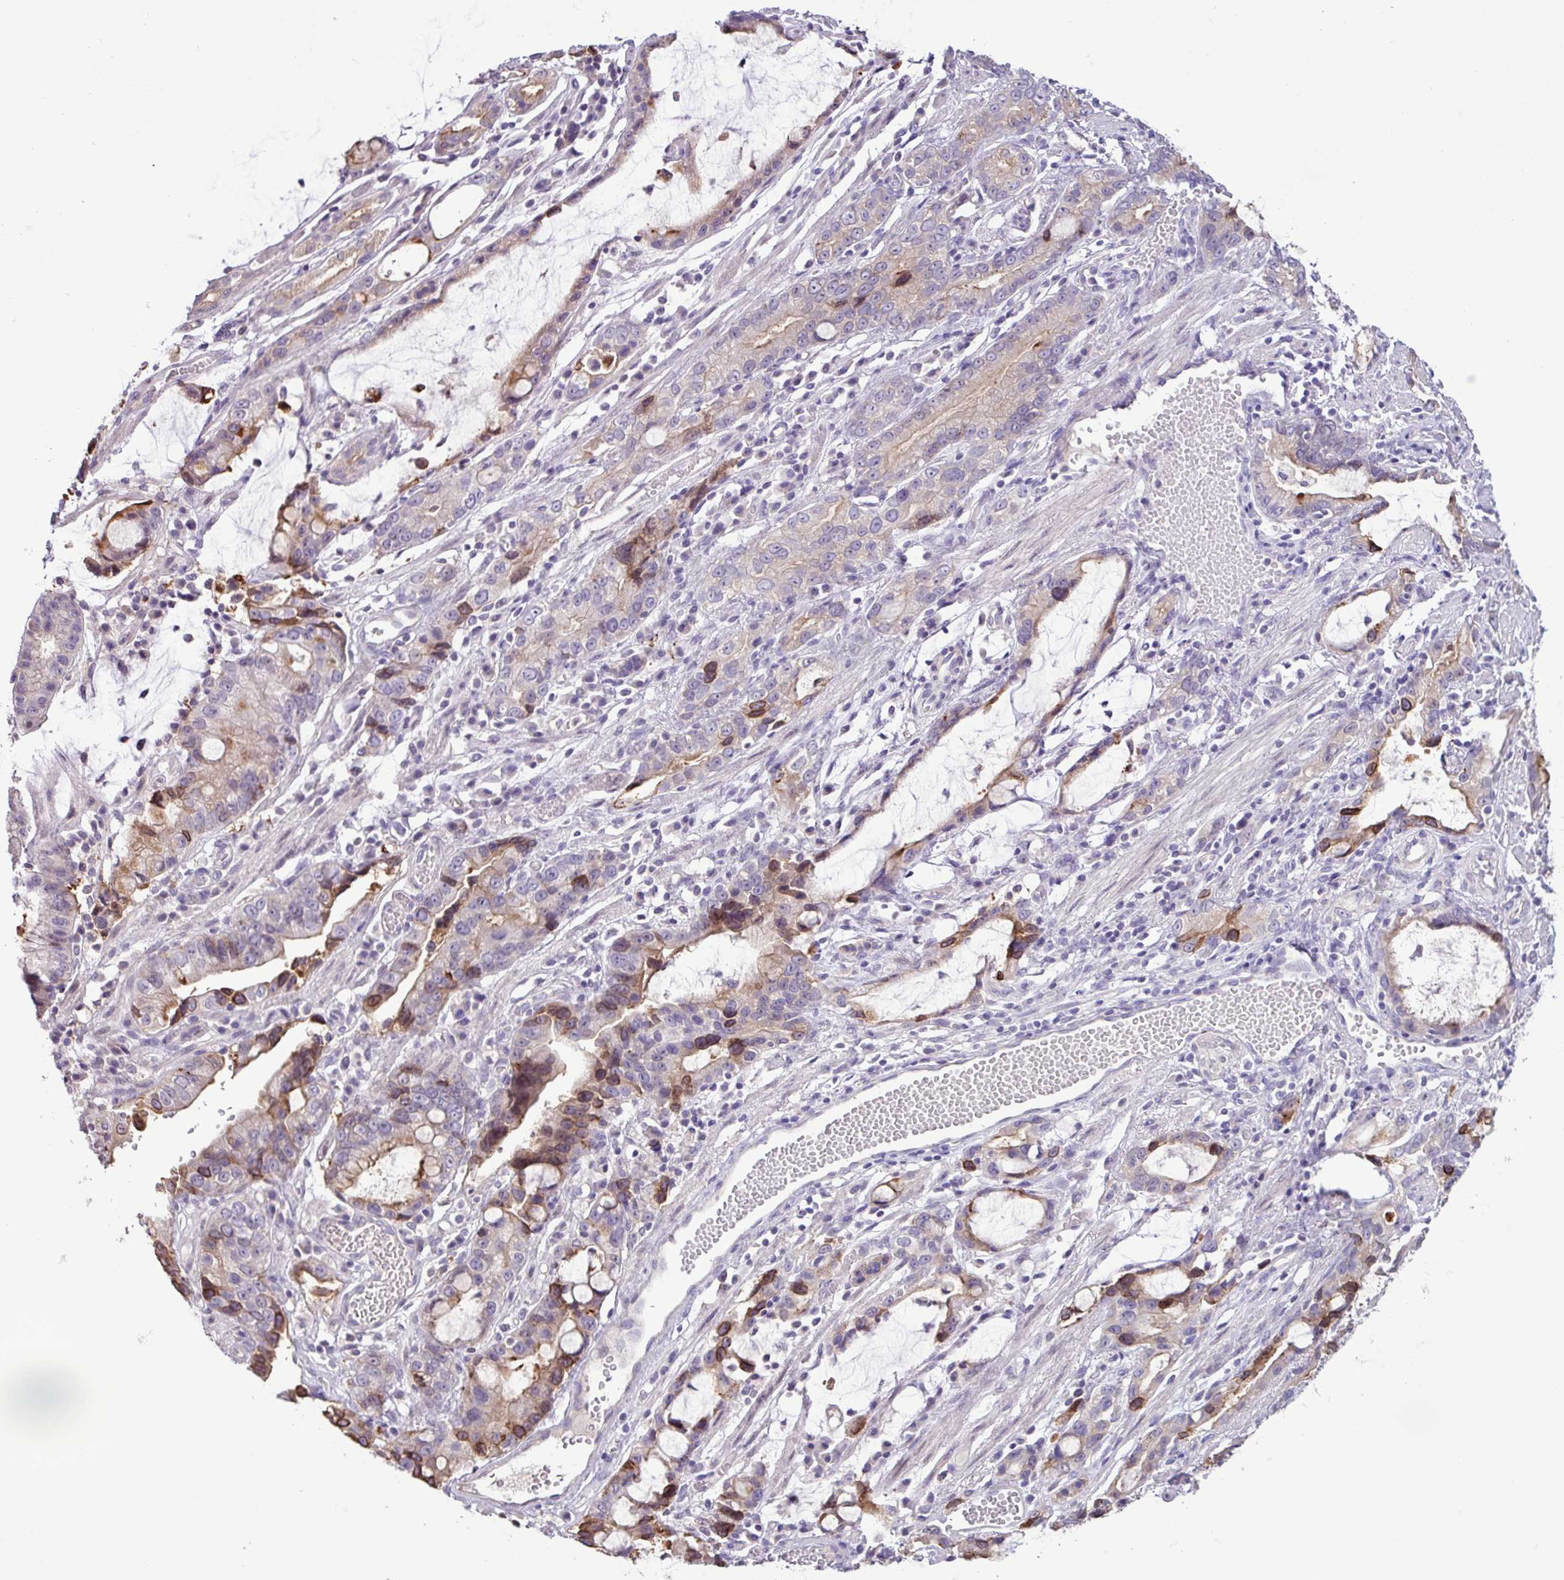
{"staining": {"intensity": "strong", "quantity": "<25%", "location": "cytoplasmic/membranous"}, "tissue": "stomach cancer", "cell_type": "Tumor cells", "image_type": "cancer", "snomed": [{"axis": "morphology", "description": "Adenocarcinoma, NOS"}, {"axis": "topography", "description": "Stomach"}], "caption": "Immunohistochemistry (IHC) histopathology image of stomach cancer stained for a protein (brown), which reveals medium levels of strong cytoplasmic/membranous expression in about <25% of tumor cells.", "gene": "PNLDC1", "patient": {"sex": "male", "age": 55}}